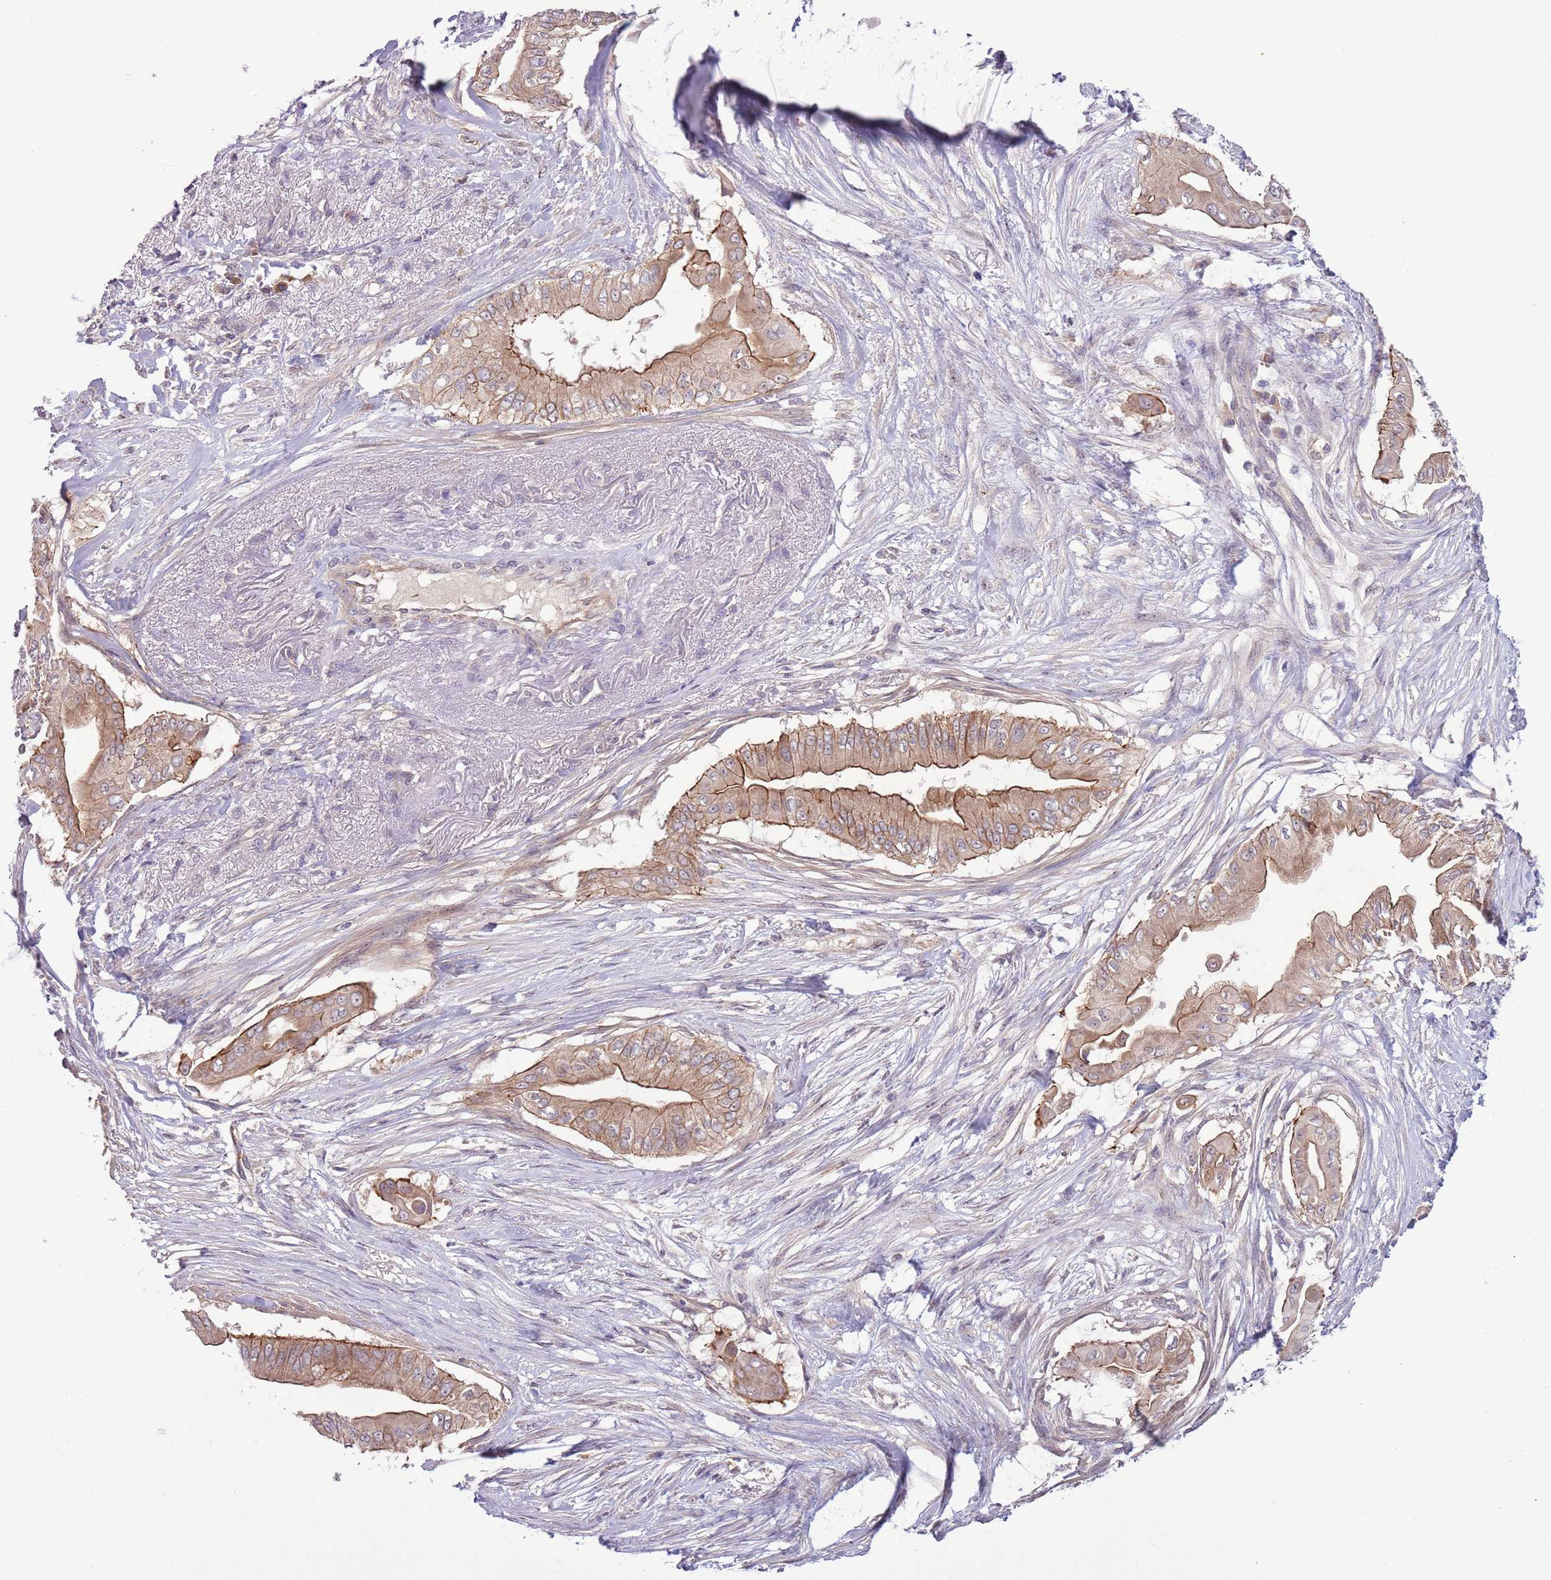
{"staining": {"intensity": "moderate", "quantity": ">75%", "location": "cytoplasmic/membranous"}, "tissue": "pancreatic cancer", "cell_type": "Tumor cells", "image_type": "cancer", "snomed": [{"axis": "morphology", "description": "Adenocarcinoma, NOS"}, {"axis": "topography", "description": "Pancreas"}], "caption": "IHC of human pancreatic cancer shows medium levels of moderate cytoplasmic/membranous expression in about >75% of tumor cells.", "gene": "SHROOM3", "patient": {"sex": "male", "age": 71}}